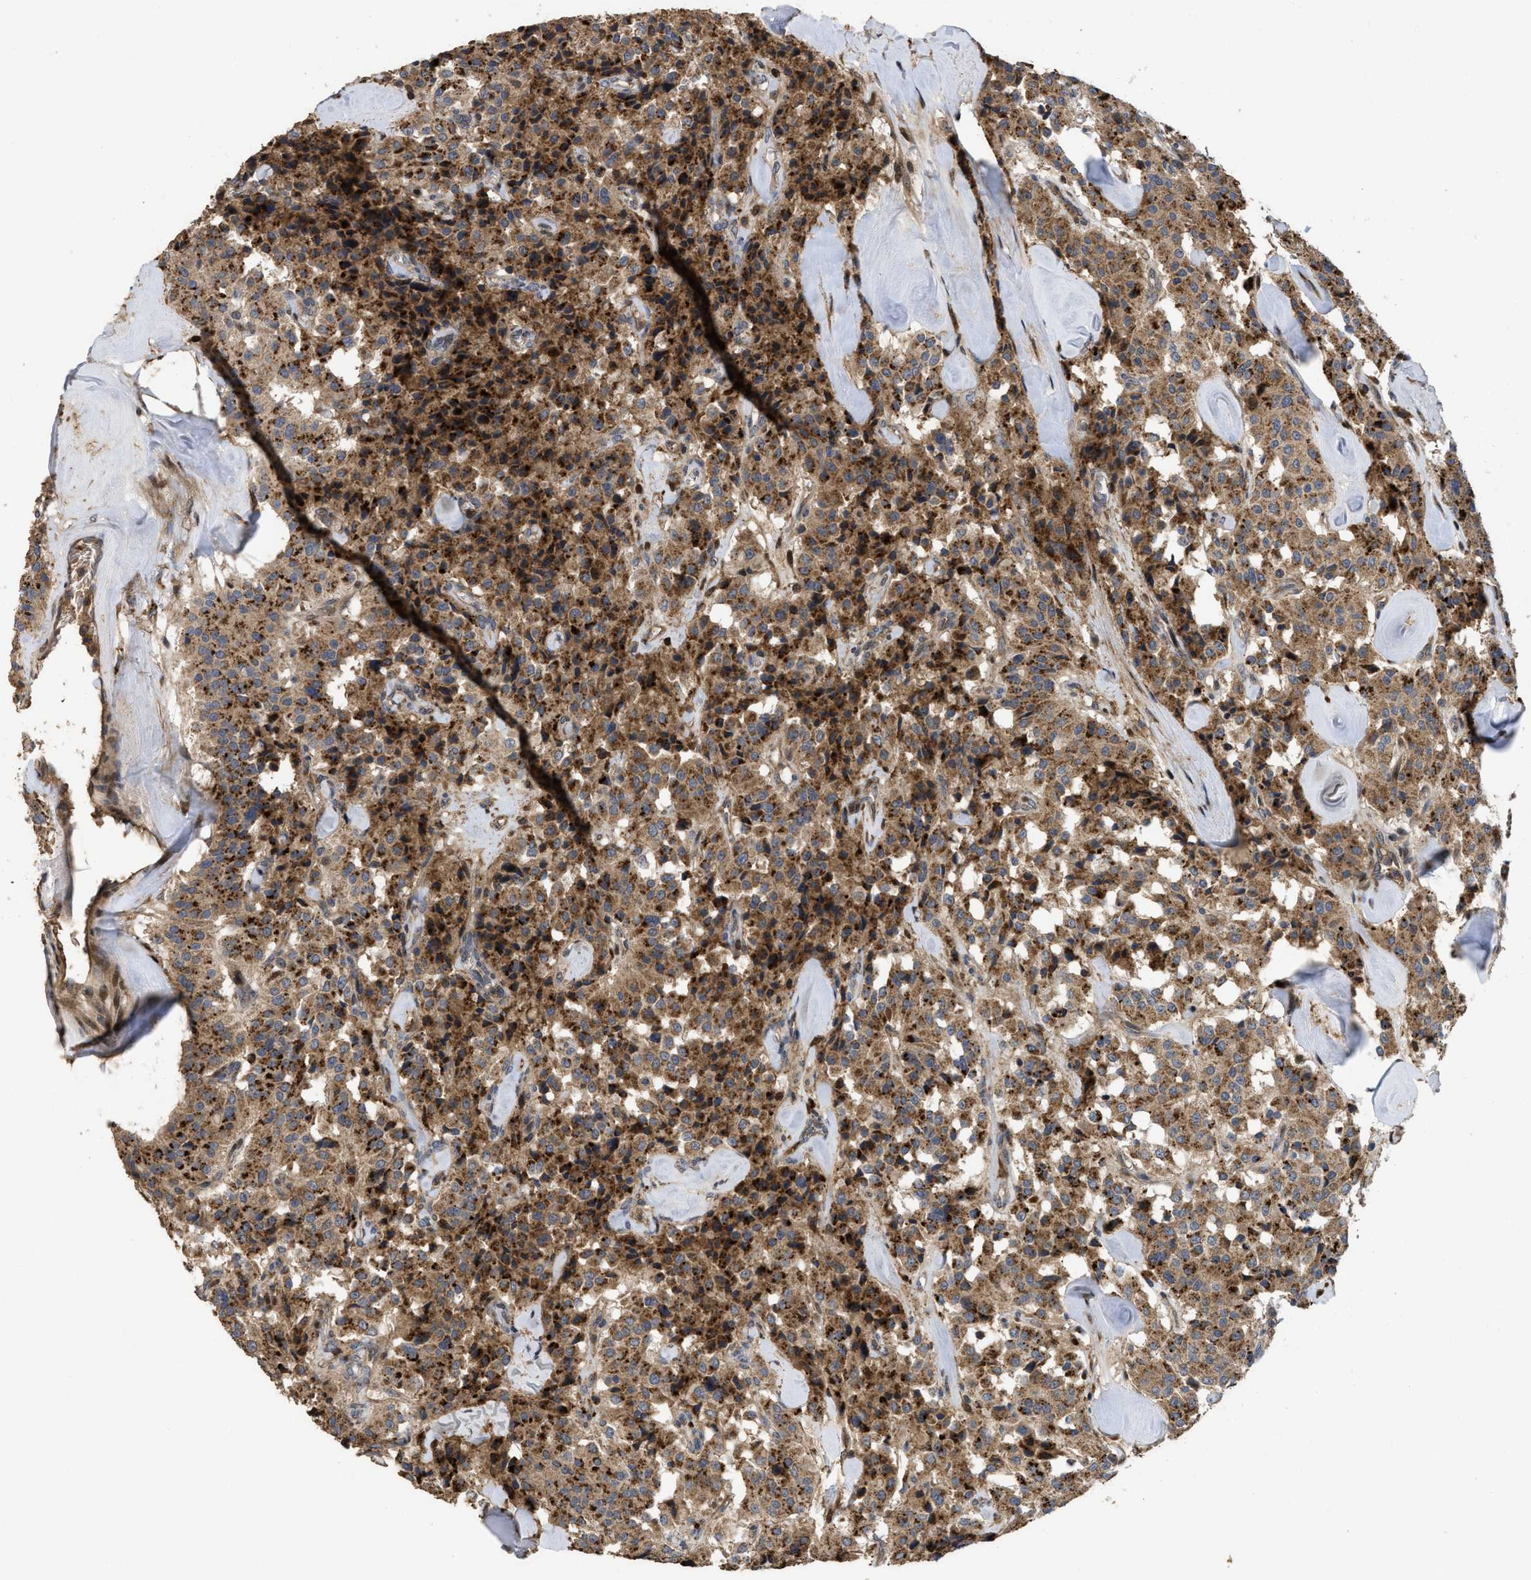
{"staining": {"intensity": "moderate", "quantity": ">75%", "location": "cytoplasmic/membranous"}, "tissue": "carcinoid", "cell_type": "Tumor cells", "image_type": "cancer", "snomed": [{"axis": "morphology", "description": "Carcinoid, malignant, NOS"}, {"axis": "topography", "description": "Lung"}], "caption": "A photomicrograph of carcinoid (malignant) stained for a protein demonstrates moderate cytoplasmic/membranous brown staining in tumor cells.", "gene": "CBR3", "patient": {"sex": "male", "age": 30}}